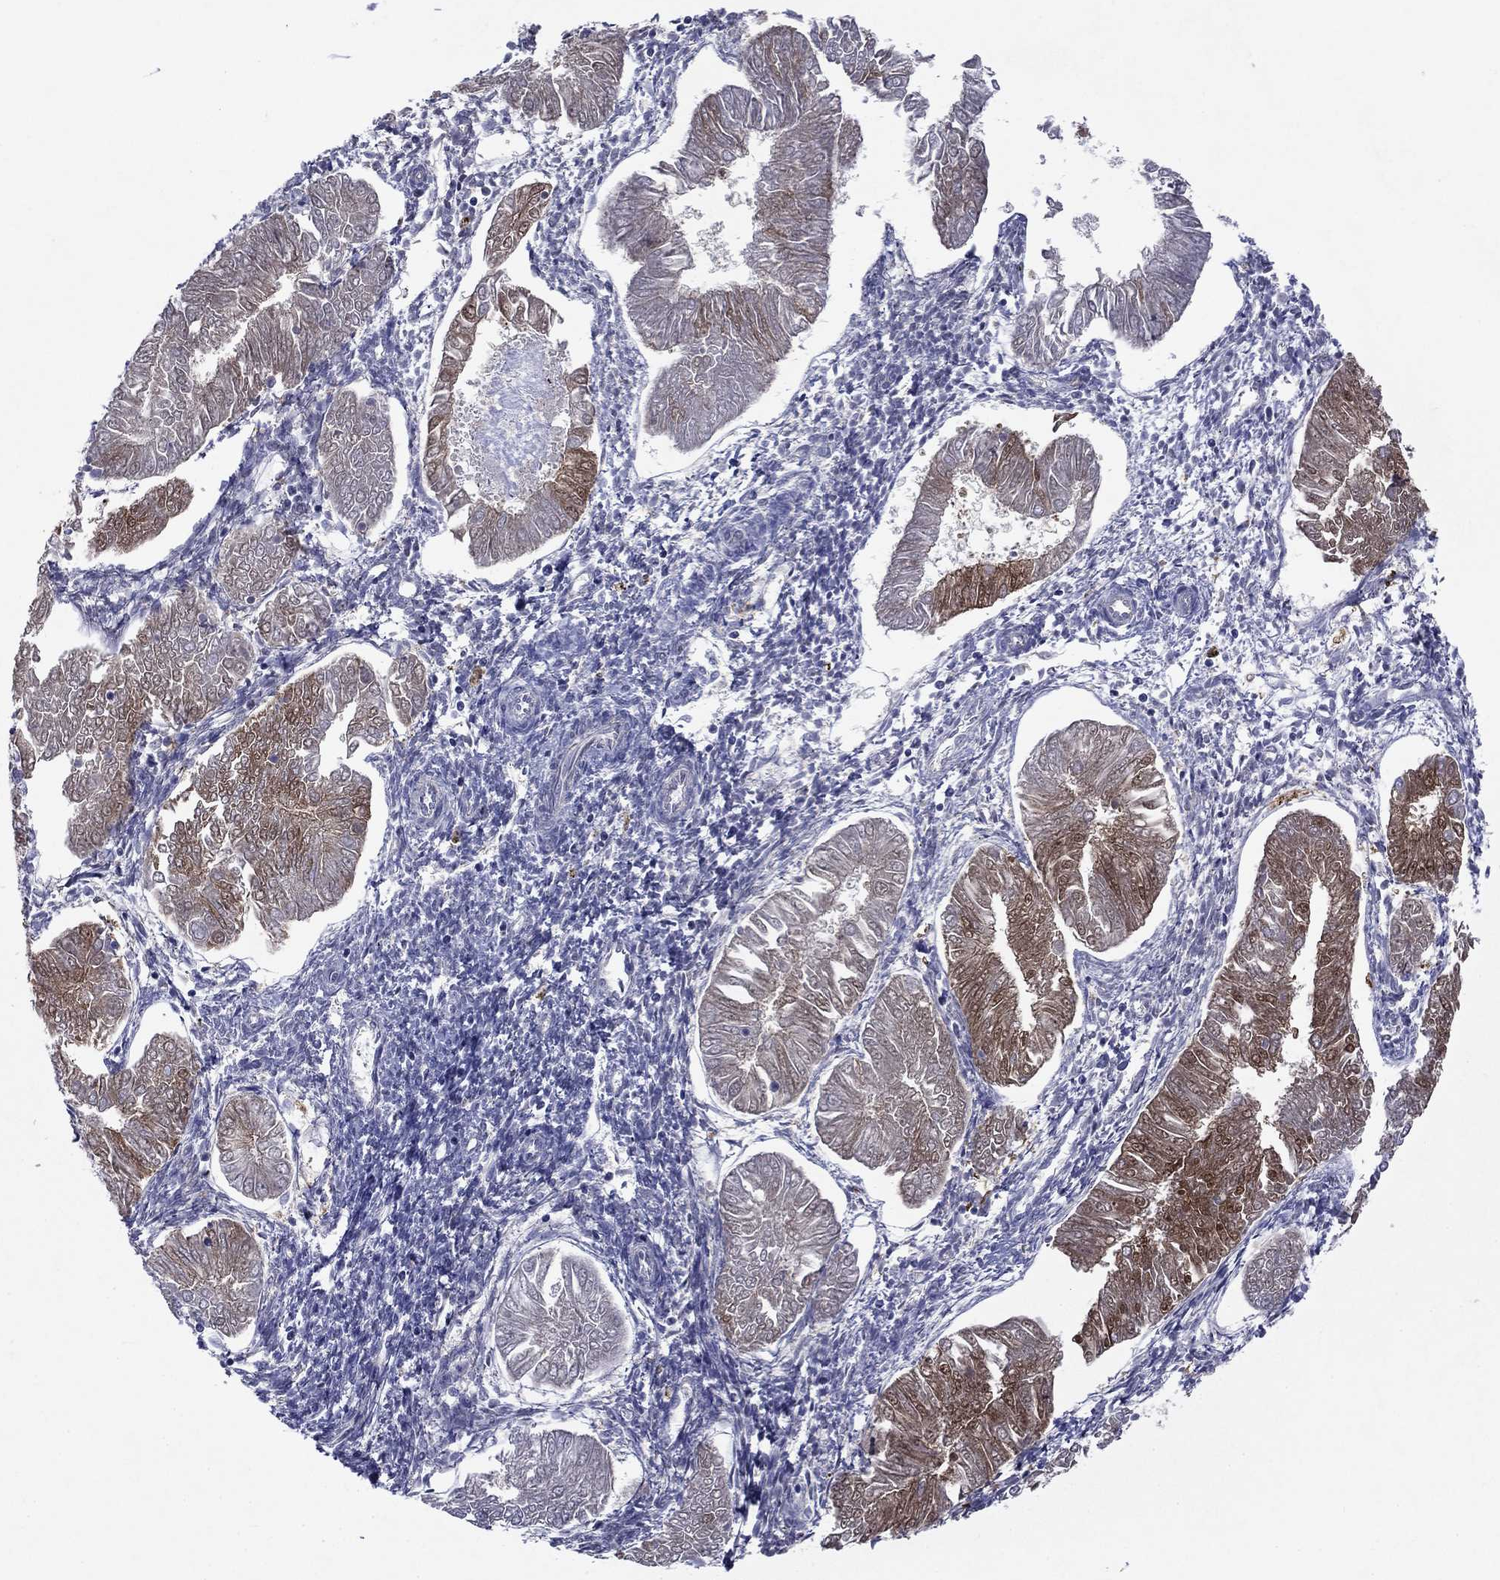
{"staining": {"intensity": "moderate", "quantity": "25%-75%", "location": "cytoplasmic/membranous"}, "tissue": "endometrial cancer", "cell_type": "Tumor cells", "image_type": "cancer", "snomed": [{"axis": "morphology", "description": "Adenocarcinoma, NOS"}, {"axis": "topography", "description": "Endometrium"}], "caption": "This image reveals immunohistochemistry (IHC) staining of adenocarcinoma (endometrial), with medium moderate cytoplasmic/membranous positivity in about 25%-75% of tumor cells.", "gene": "SULT2B1", "patient": {"sex": "female", "age": 53}}